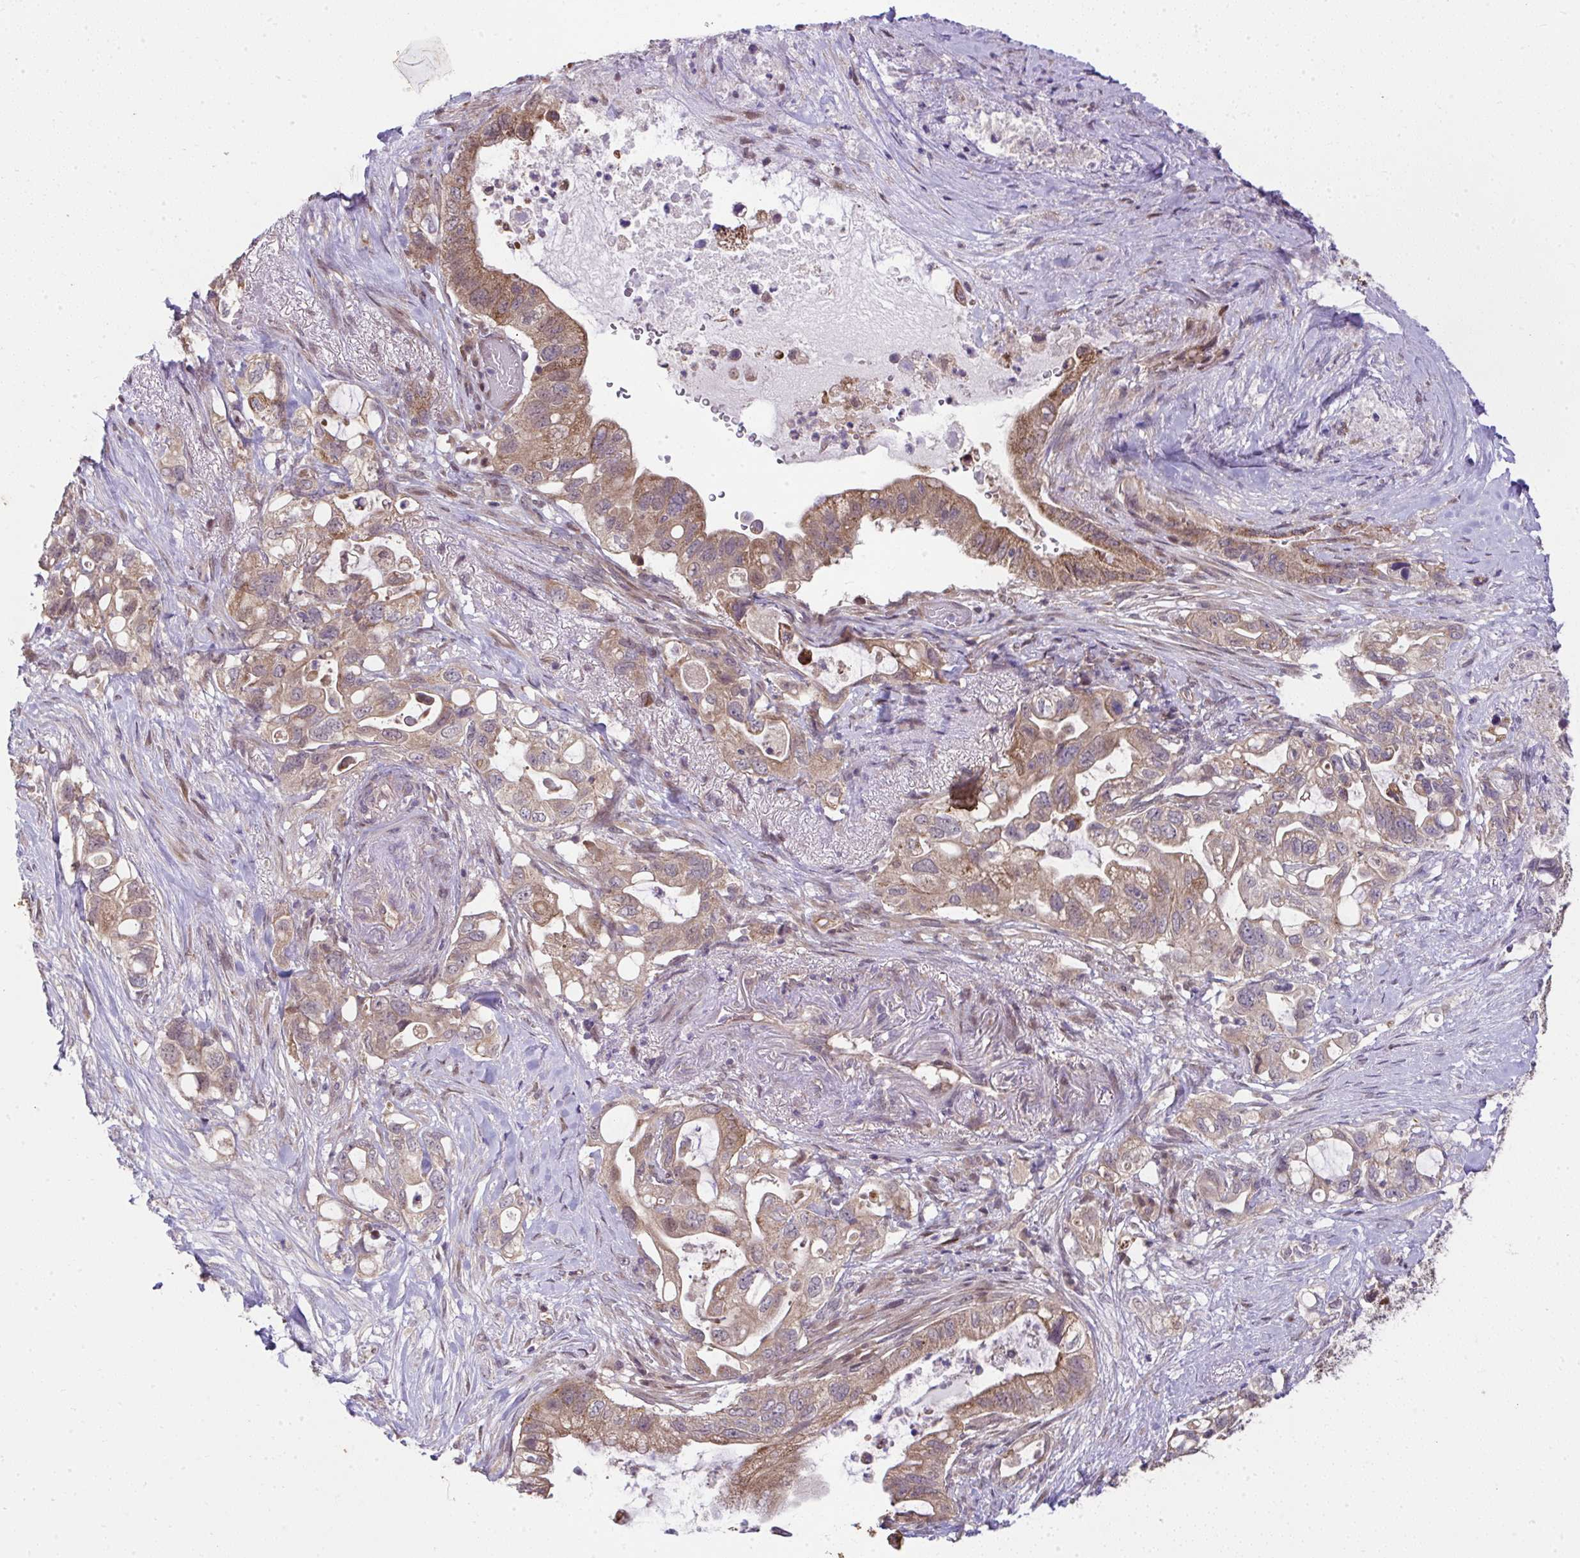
{"staining": {"intensity": "strong", "quantity": ">75%", "location": "cytoplasmic/membranous"}, "tissue": "pancreatic cancer", "cell_type": "Tumor cells", "image_type": "cancer", "snomed": [{"axis": "morphology", "description": "Adenocarcinoma, NOS"}, {"axis": "topography", "description": "Pancreas"}], "caption": "This photomicrograph demonstrates immunohistochemistry (IHC) staining of human pancreatic cancer, with high strong cytoplasmic/membranous staining in about >75% of tumor cells.", "gene": "RDH14", "patient": {"sex": "female", "age": 72}}